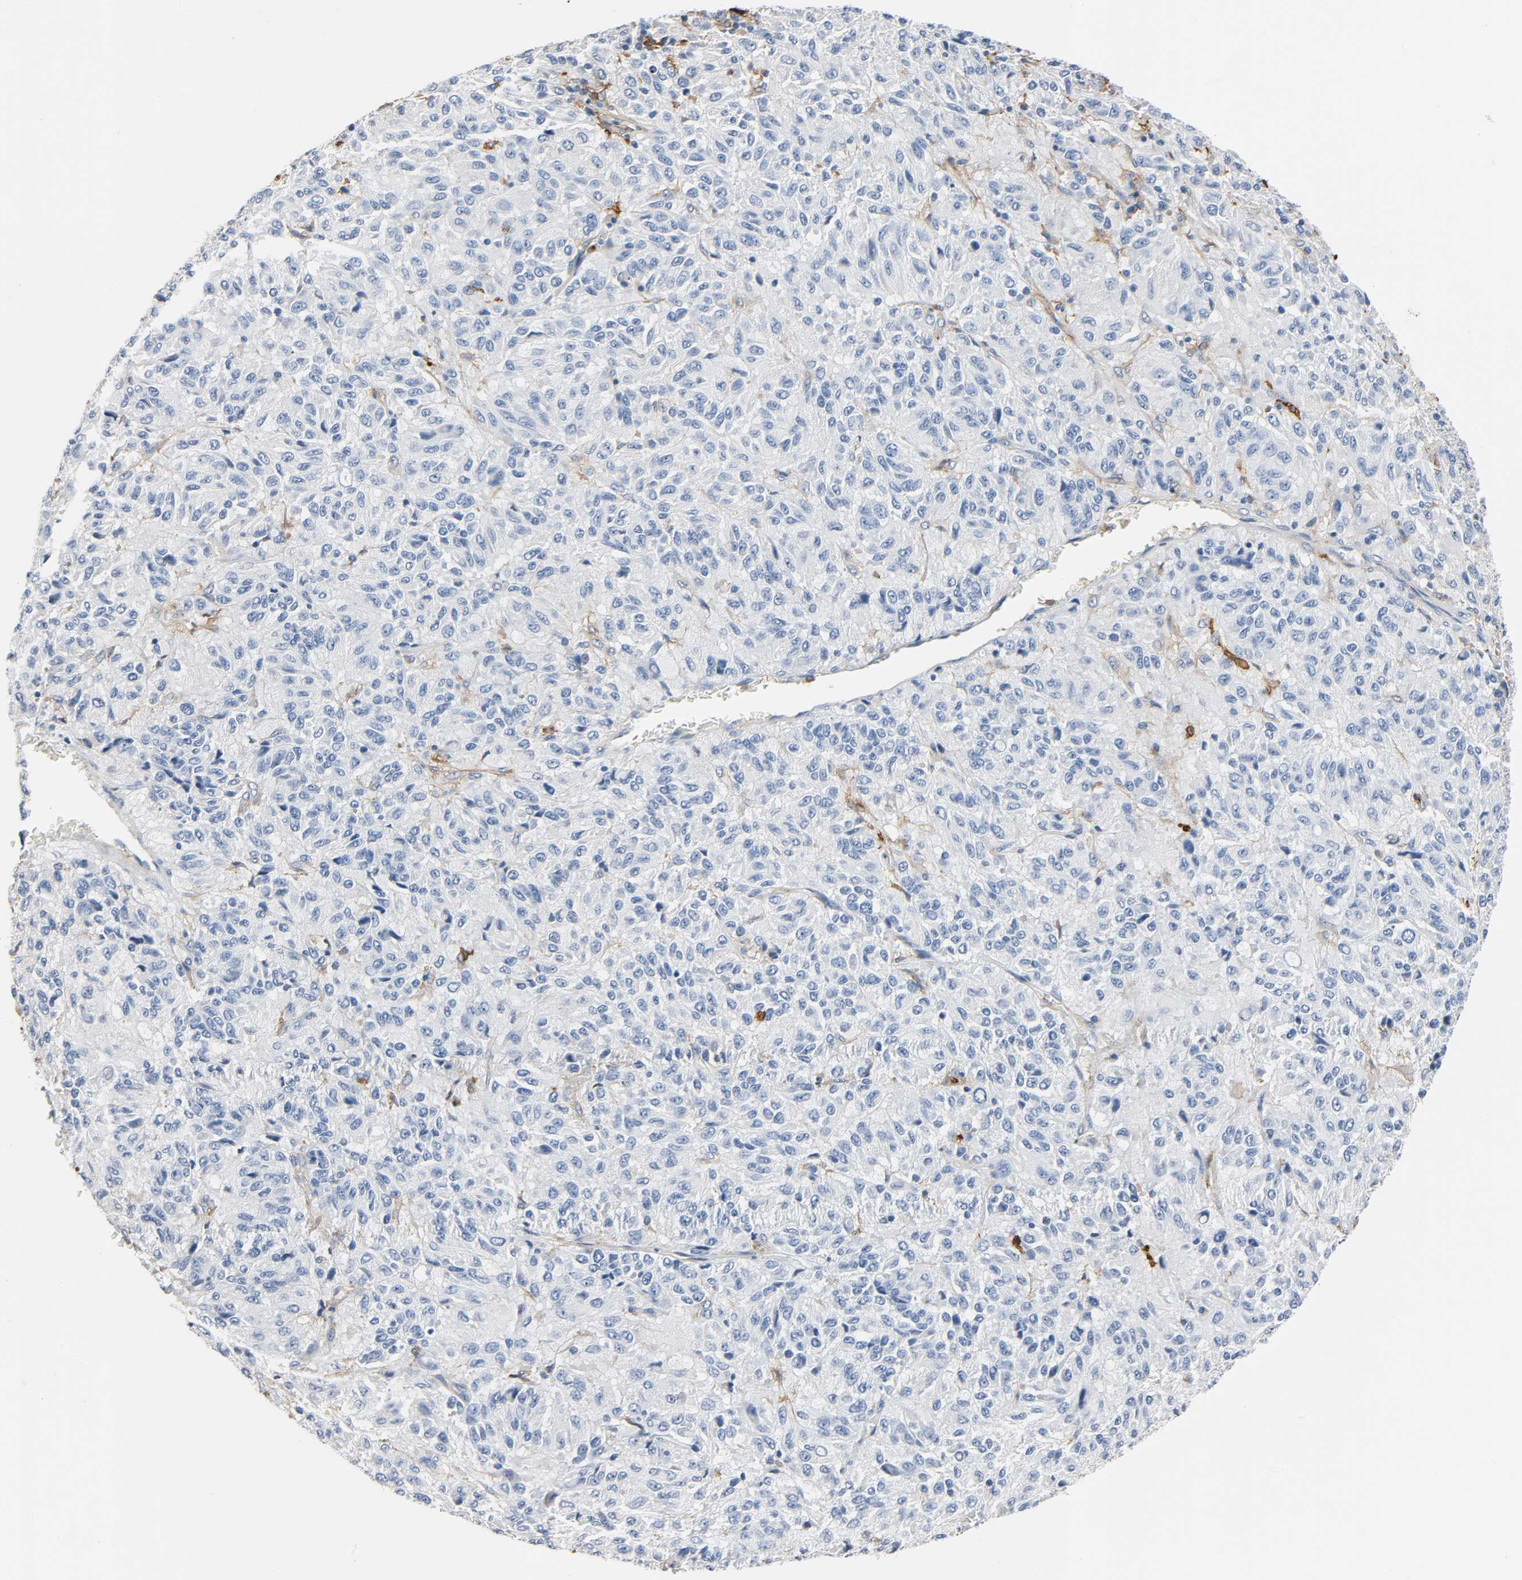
{"staining": {"intensity": "negative", "quantity": "none", "location": "none"}, "tissue": "melanoma", "cell_type": "Tumor cells", "image_type": "cancer", "snomed": [{"axis": "morphology", "description": "Malignant melanoma, Metastatic site"}, {"axis": "topography", "description": "Lung"}], "caption": "Melanoma was stained to show a protein in brown. There is no significant staining in tumor cells.", "gene": "ANPEP", "patient": {"sex": "male", "age": 64}}